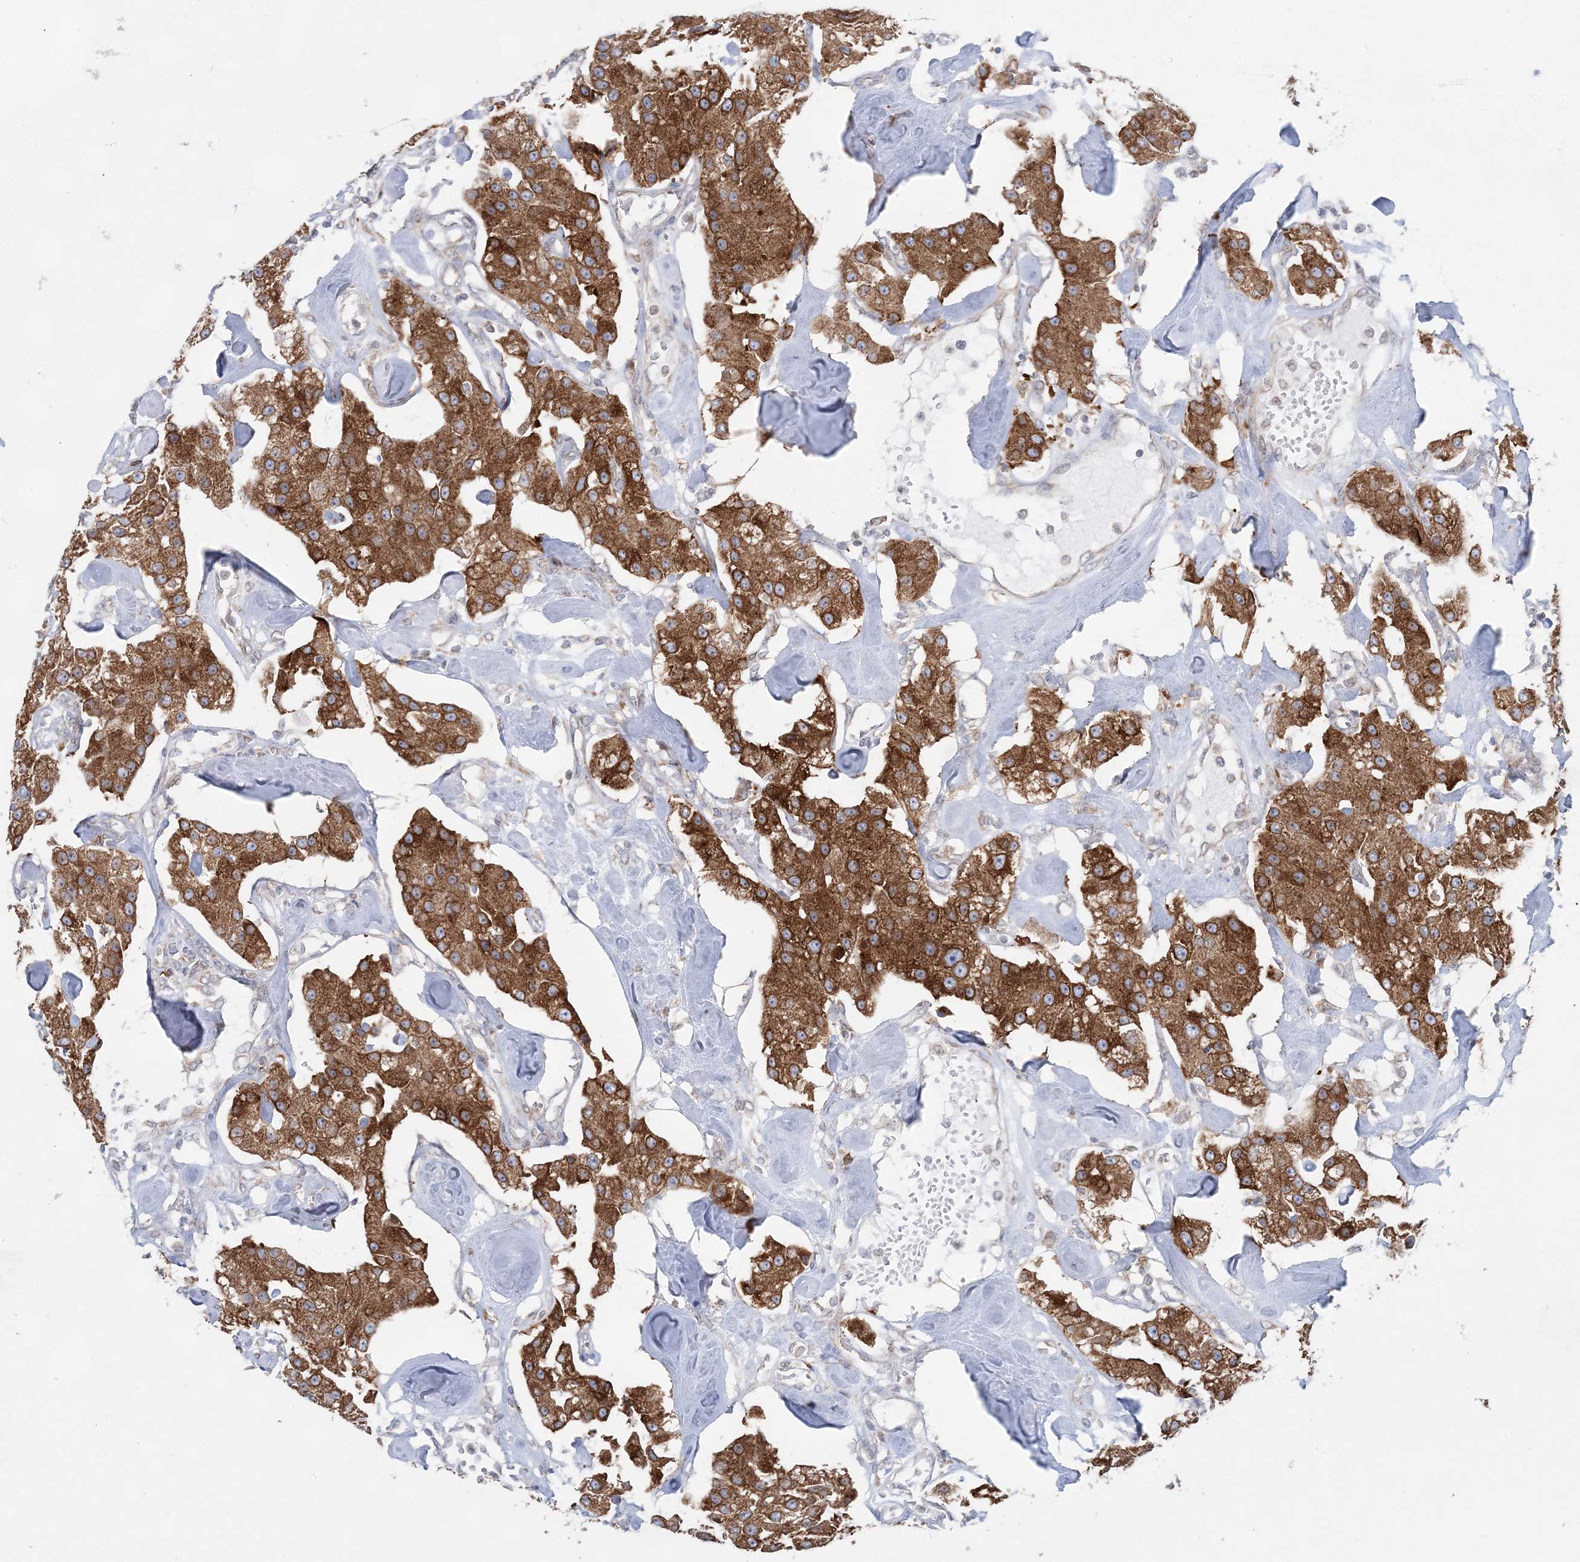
{"staining": {"intensity": "strong", "quantity": ">75%", "location": "cytoplasmic/membranous"}, "tissue": "carcinoid", "cell_type": "Tumor cells", "image_type": "cancer", "snomed": [{"axis": "morphology", "description": "Carcinoid, malignant, NOS"}, {"axis": "topography", "description": "Pancreas"}], "caption": "Carcinoid stained for a protein displays strong cytoplasmic/membranous positivity in tumor cells.", "gene": "TMED10", "patient": {"sex": "male", "age": 41}}